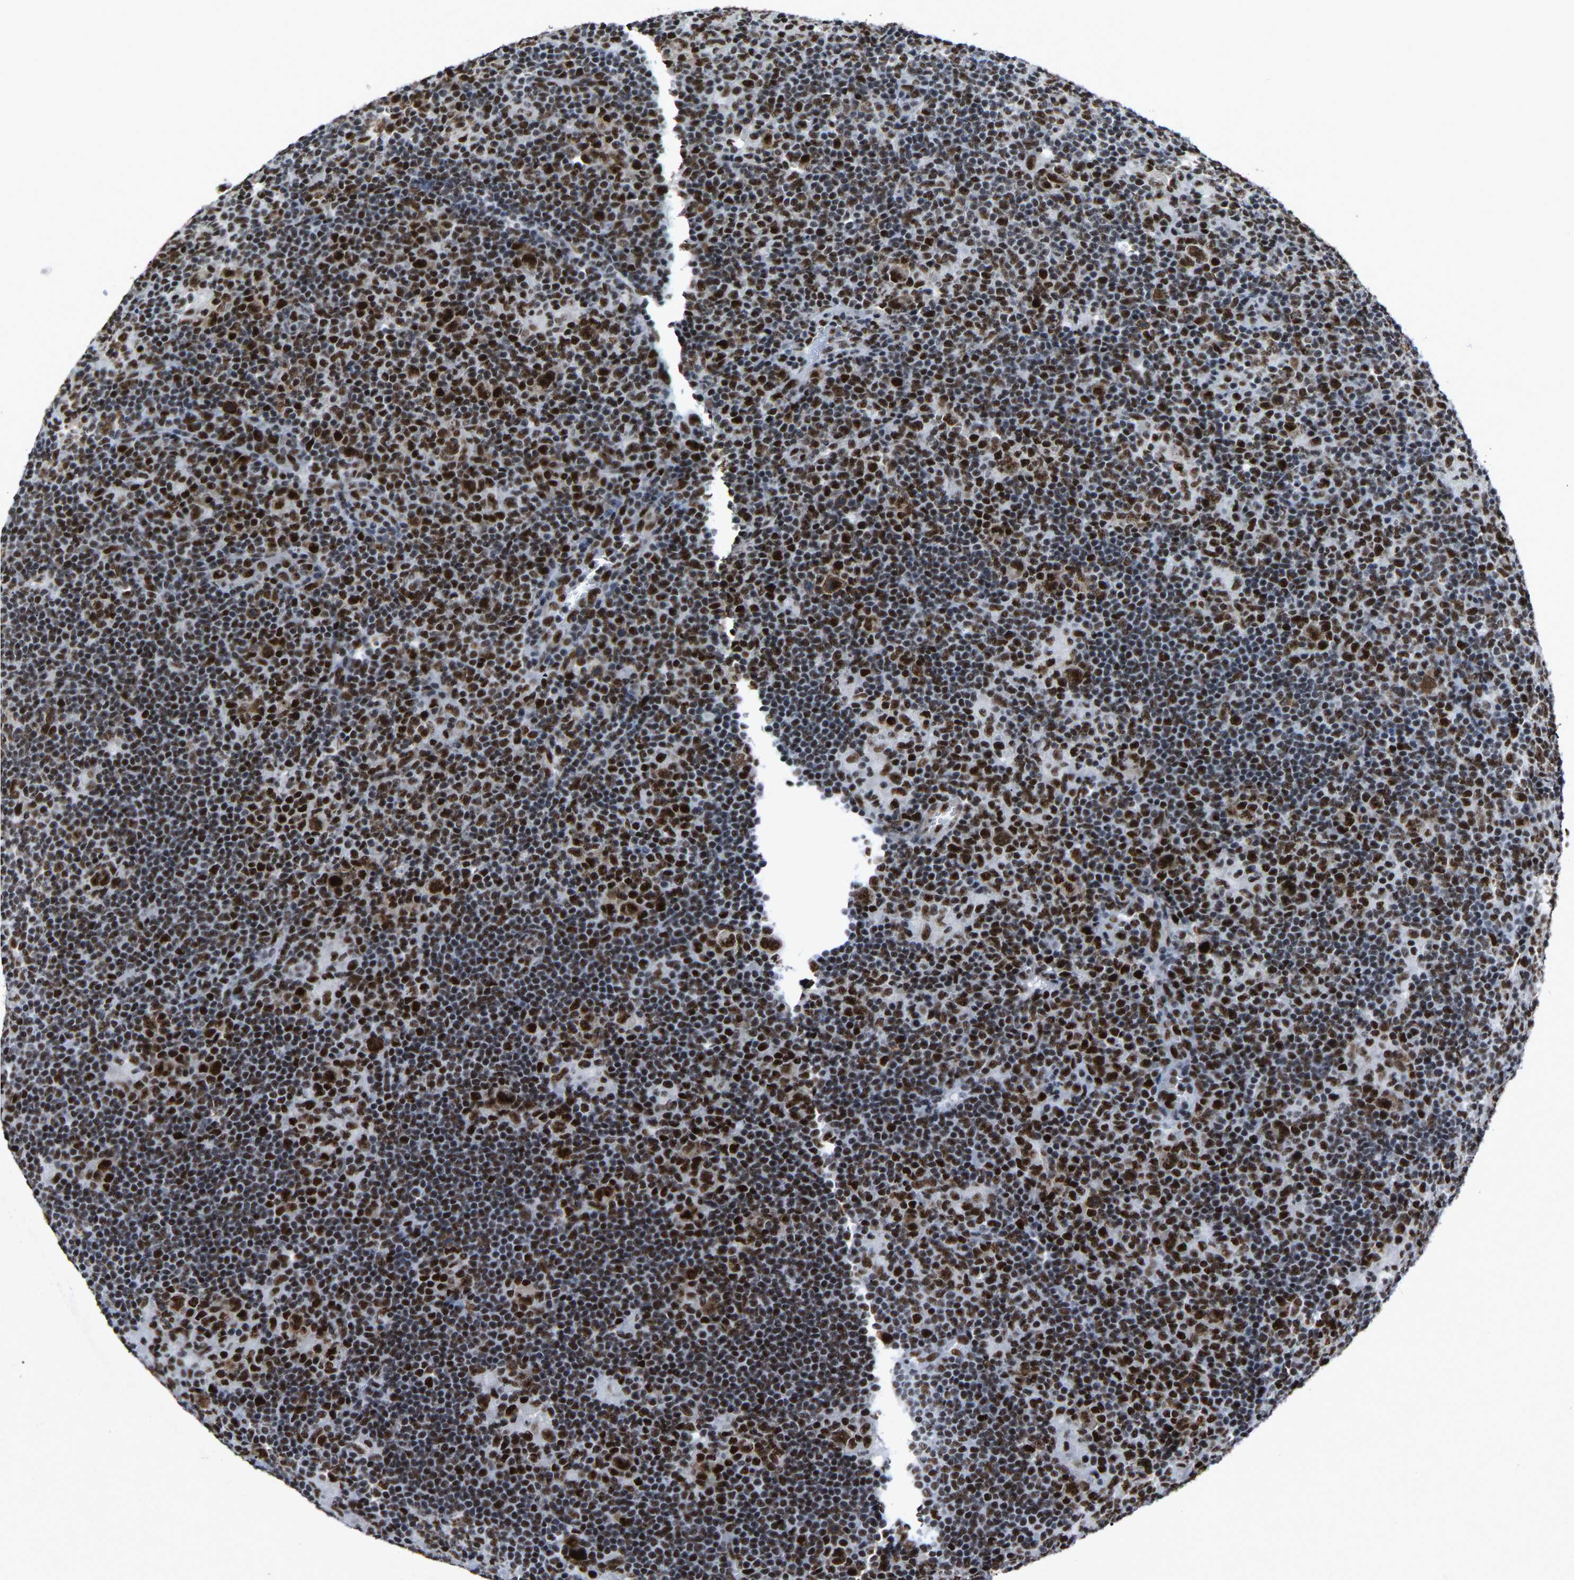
{"staining": {"intensity": "strong", "quantity": ">75%", "location": "nuclear"}, "tissue": "lymphoma", "cell_type": "Tumor cells", "image_type": "cancer", "snomed": [{"axis": "morphology", "description": "Hodgkin's disease, NOS"}, {"axis": "topography", "description": "Lymph node"}], "caption": "About >75% of tumor cells in human lymphoma reveal strong nuclear protein expression as visualized by brown immunohistochemical staining.", "gene": "DDX5", "patient": {"sex": "female", "age": 57}}